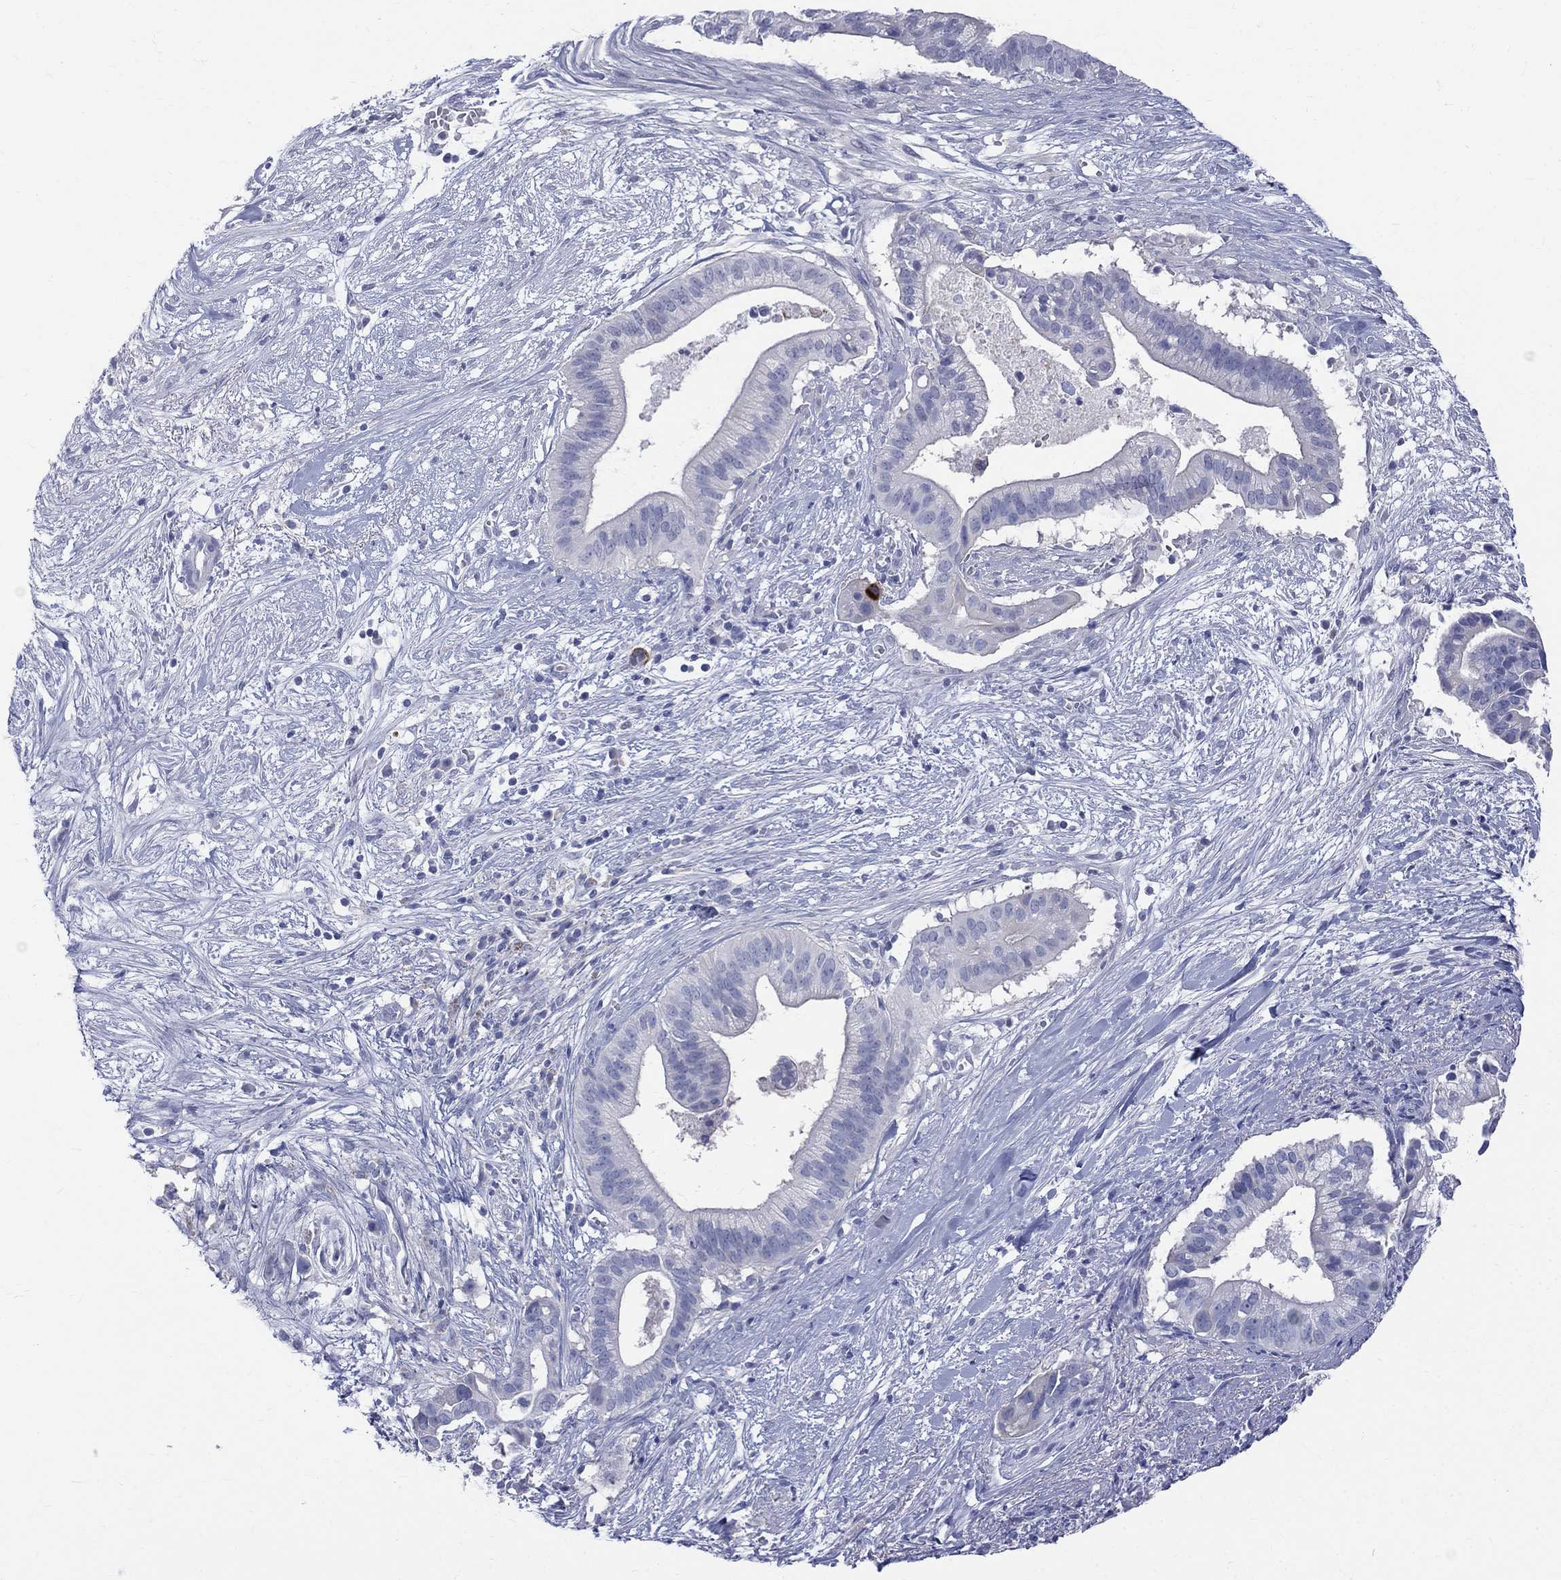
{"staining": {"intensity": "negative", "quantity": "none", "location": "none"}, "tissue": "pancreatic cancer", "cell_type": "Tumor cells", "image_type": "cancer", "snomed": [{"axis": "morphology", "description": "Adenocarcinoma, NOS"}, {"axis": "topography", "description": "Pancreas"}], "caption": "Immunohistochemistry histopathology image of neoplastic tissue: human pancreatic cancer stained with DAB displays no significant protein positivity in tumor cells. The staining was performed using DAB to visualize the protein expression in brown, while the nuclei were stained in blue with hematoxylin (Magnification: 20x).", "gene": "MAGEB6", "patient": {"sex": "male", "age": 61}}